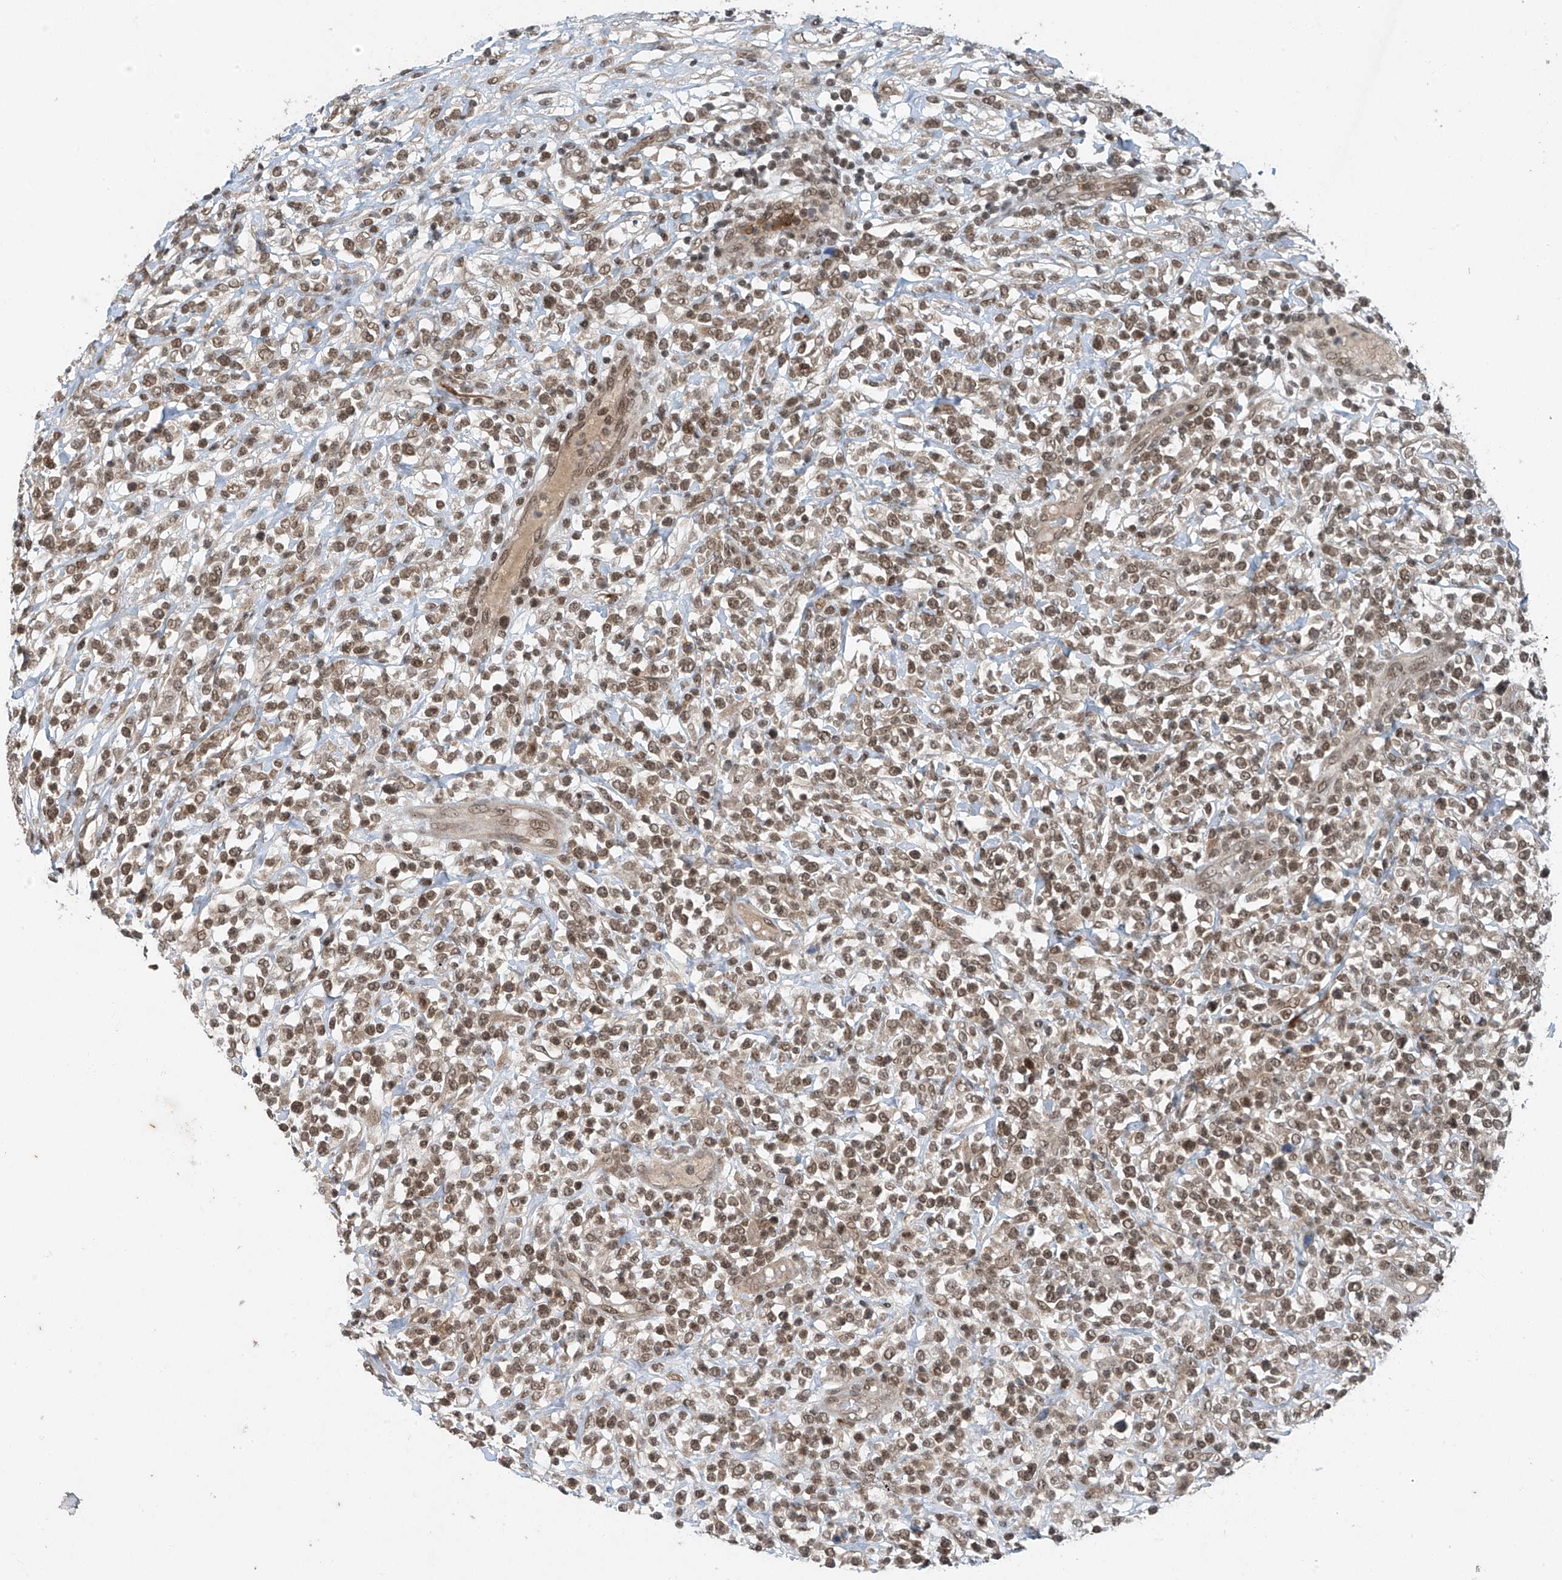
{"staining": {"intensity": "moderate", "quantity": ">75%", "location": "nuclear"}, "tissue": "lymphoma", "cell_type": "Tumor cells", "image_type": "cancer", "snomed": [{"axis": "morphology", "description": "Malignant lymphoma, non-Hodgkin's type, High grade"}, {"axis": "topography", "description": "Colon"}], "caption": "IHC of human lymphoma demonstrates medium levels of moderate nuclear staining in about >75% of tumor cells.", "gene": "TAF8", "patient": {"sex": "female", "age": 53}}